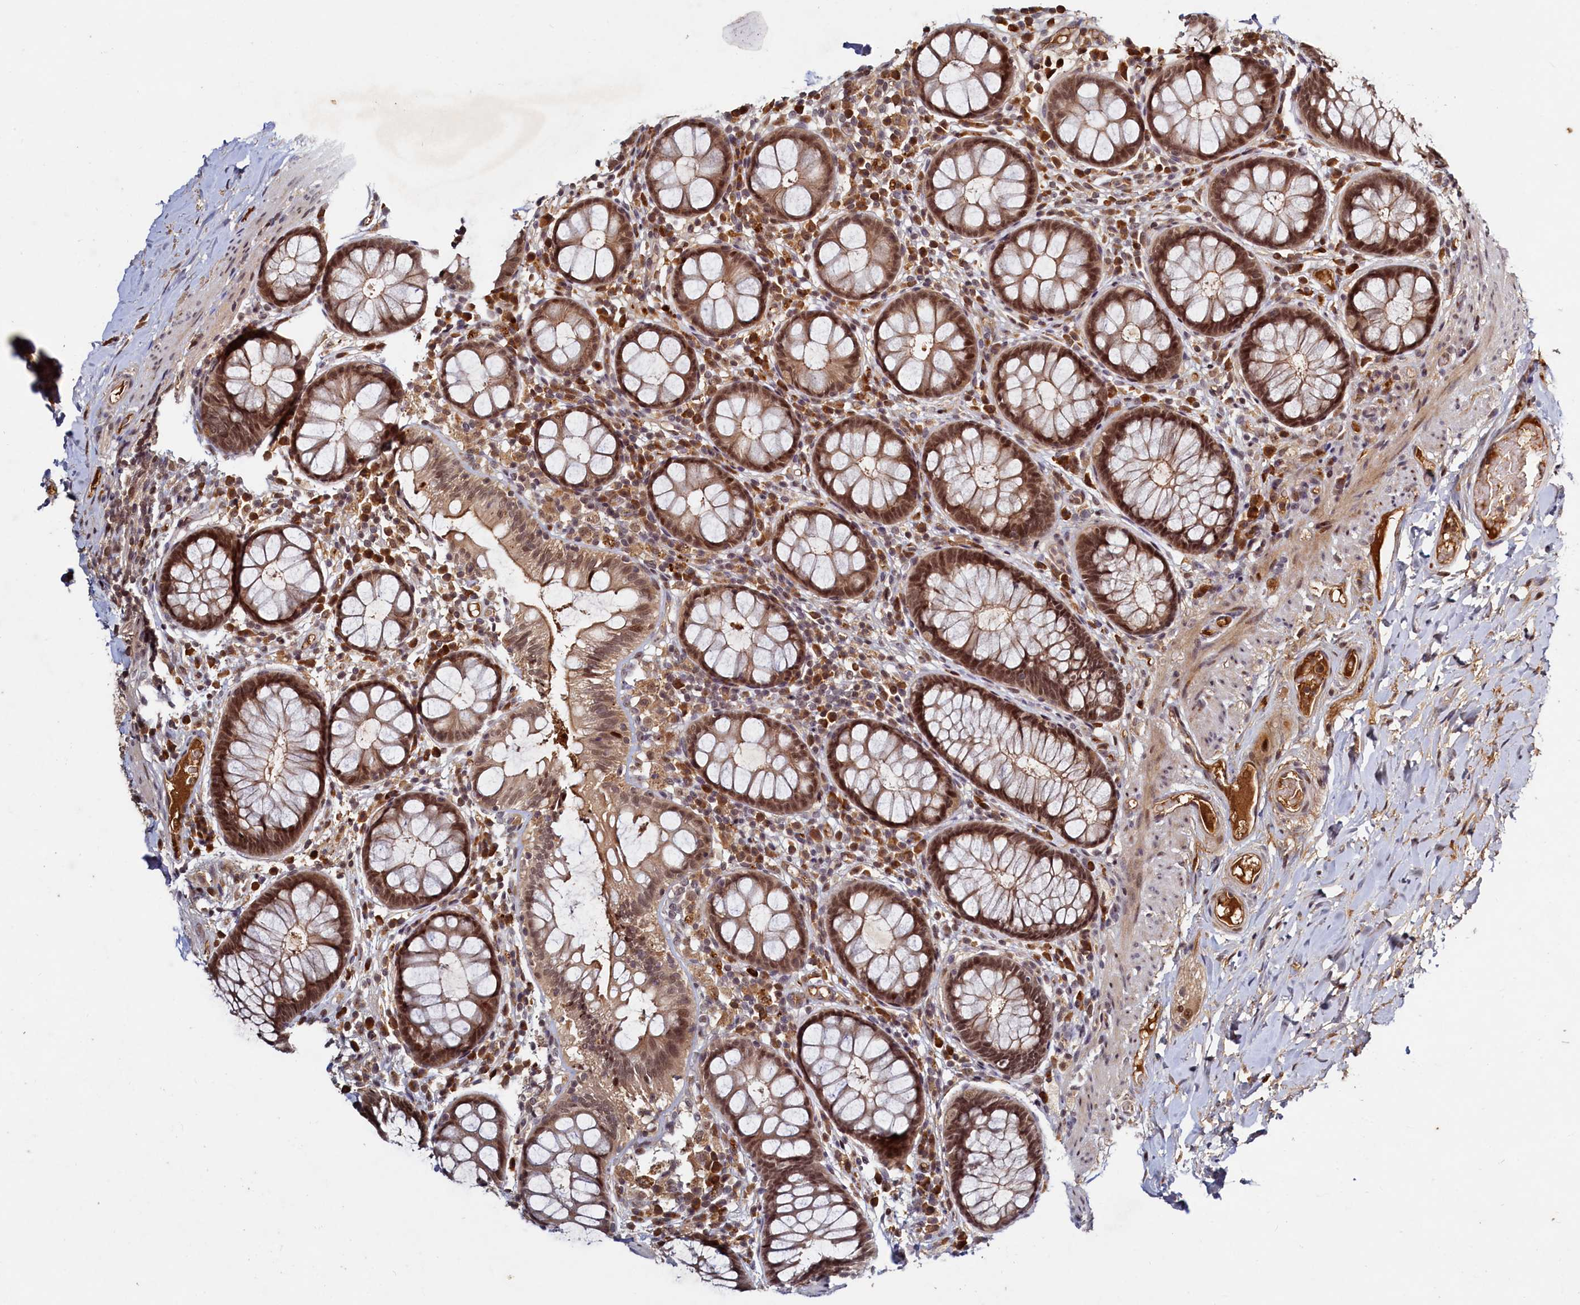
{"staining": {"intensity": "strong", "quantity": ">75%", "location": "cytoplasmic/membranous,nuclear"}, "tissue": "rectum", "cell_type": "Glandular cells", "image_type": "normal", "snomed": [{"axis": "morphology", "description": "Normal tissue, NOS"}, {"axis": "topography", "description": "Rectum"}], "caption": "A micrograph of human rectum stained for a protein reveals strong cytoplasmic/membranous,nuclear brown staining in glandular cells. (DAB IHC, brown staining for protein, blue staining for nuclei).", "gene": "TRAPPC4", "patient": {"sex": "male", "age": 83}}